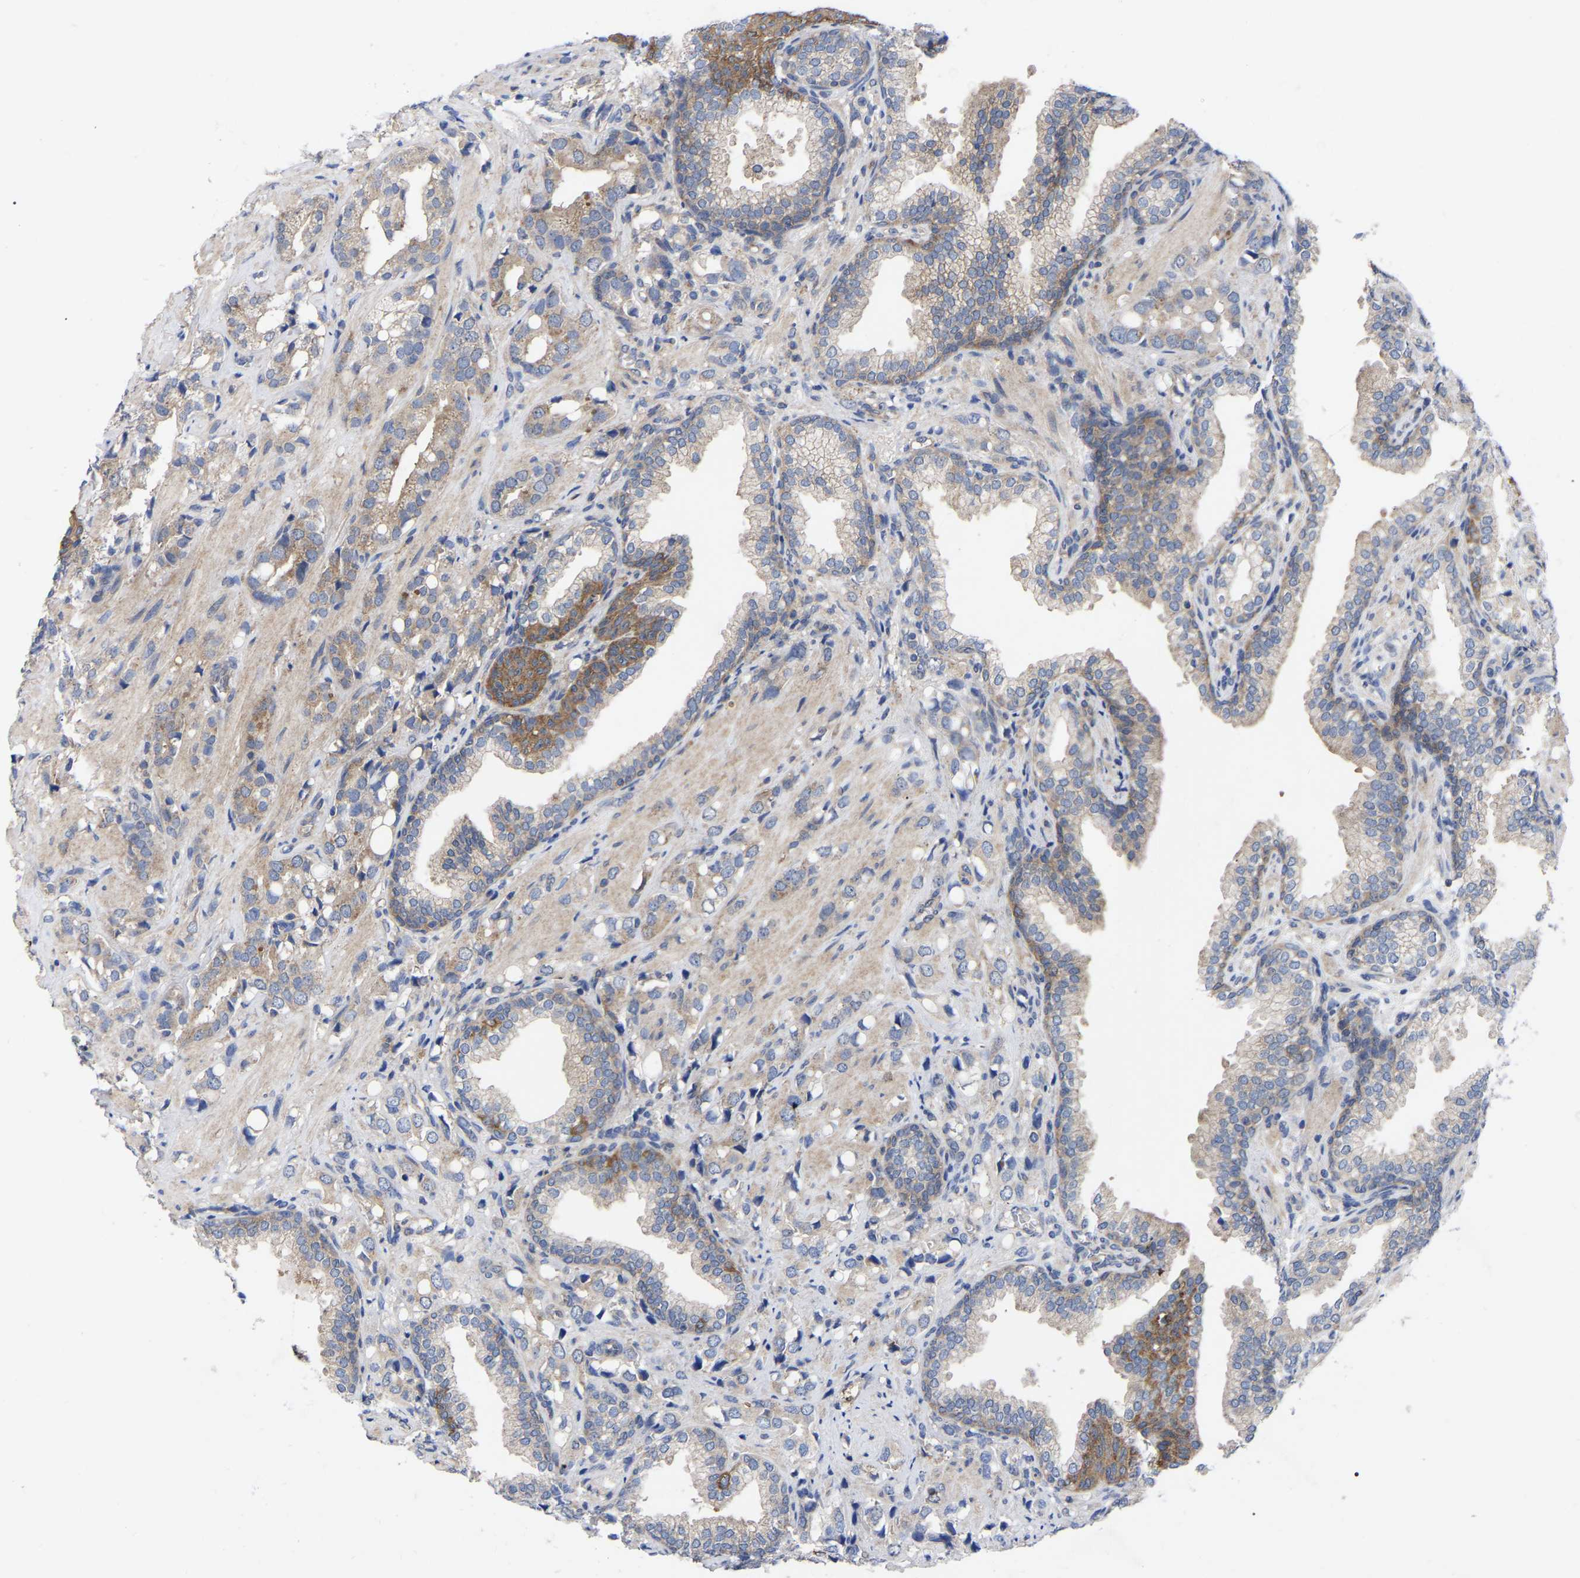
{"staining": {"intensity": "weak", "quantity": "<25%", "location": "cytoplasmic/membranous"}, "tissue": "prostate cancer", "cell_type": "Tumor cells", "image_type": "cancer", "snomed": [{"axis": "morphology", "description": "Adenocarcinoma, High grade"}, {"axis": "topography", "description": "Prostate"}], "caption": "This image is of prostate adenocarcinoma (high-grade) stained with immunohistochemistry to label a protein in brown with the nuclei are counter-stained blue. There is no staining in tumor cells. (IHC, brightfield microscopy, high magnification).", "gene": "TCP1", "patient": {"sex": "male", "age": 52}}